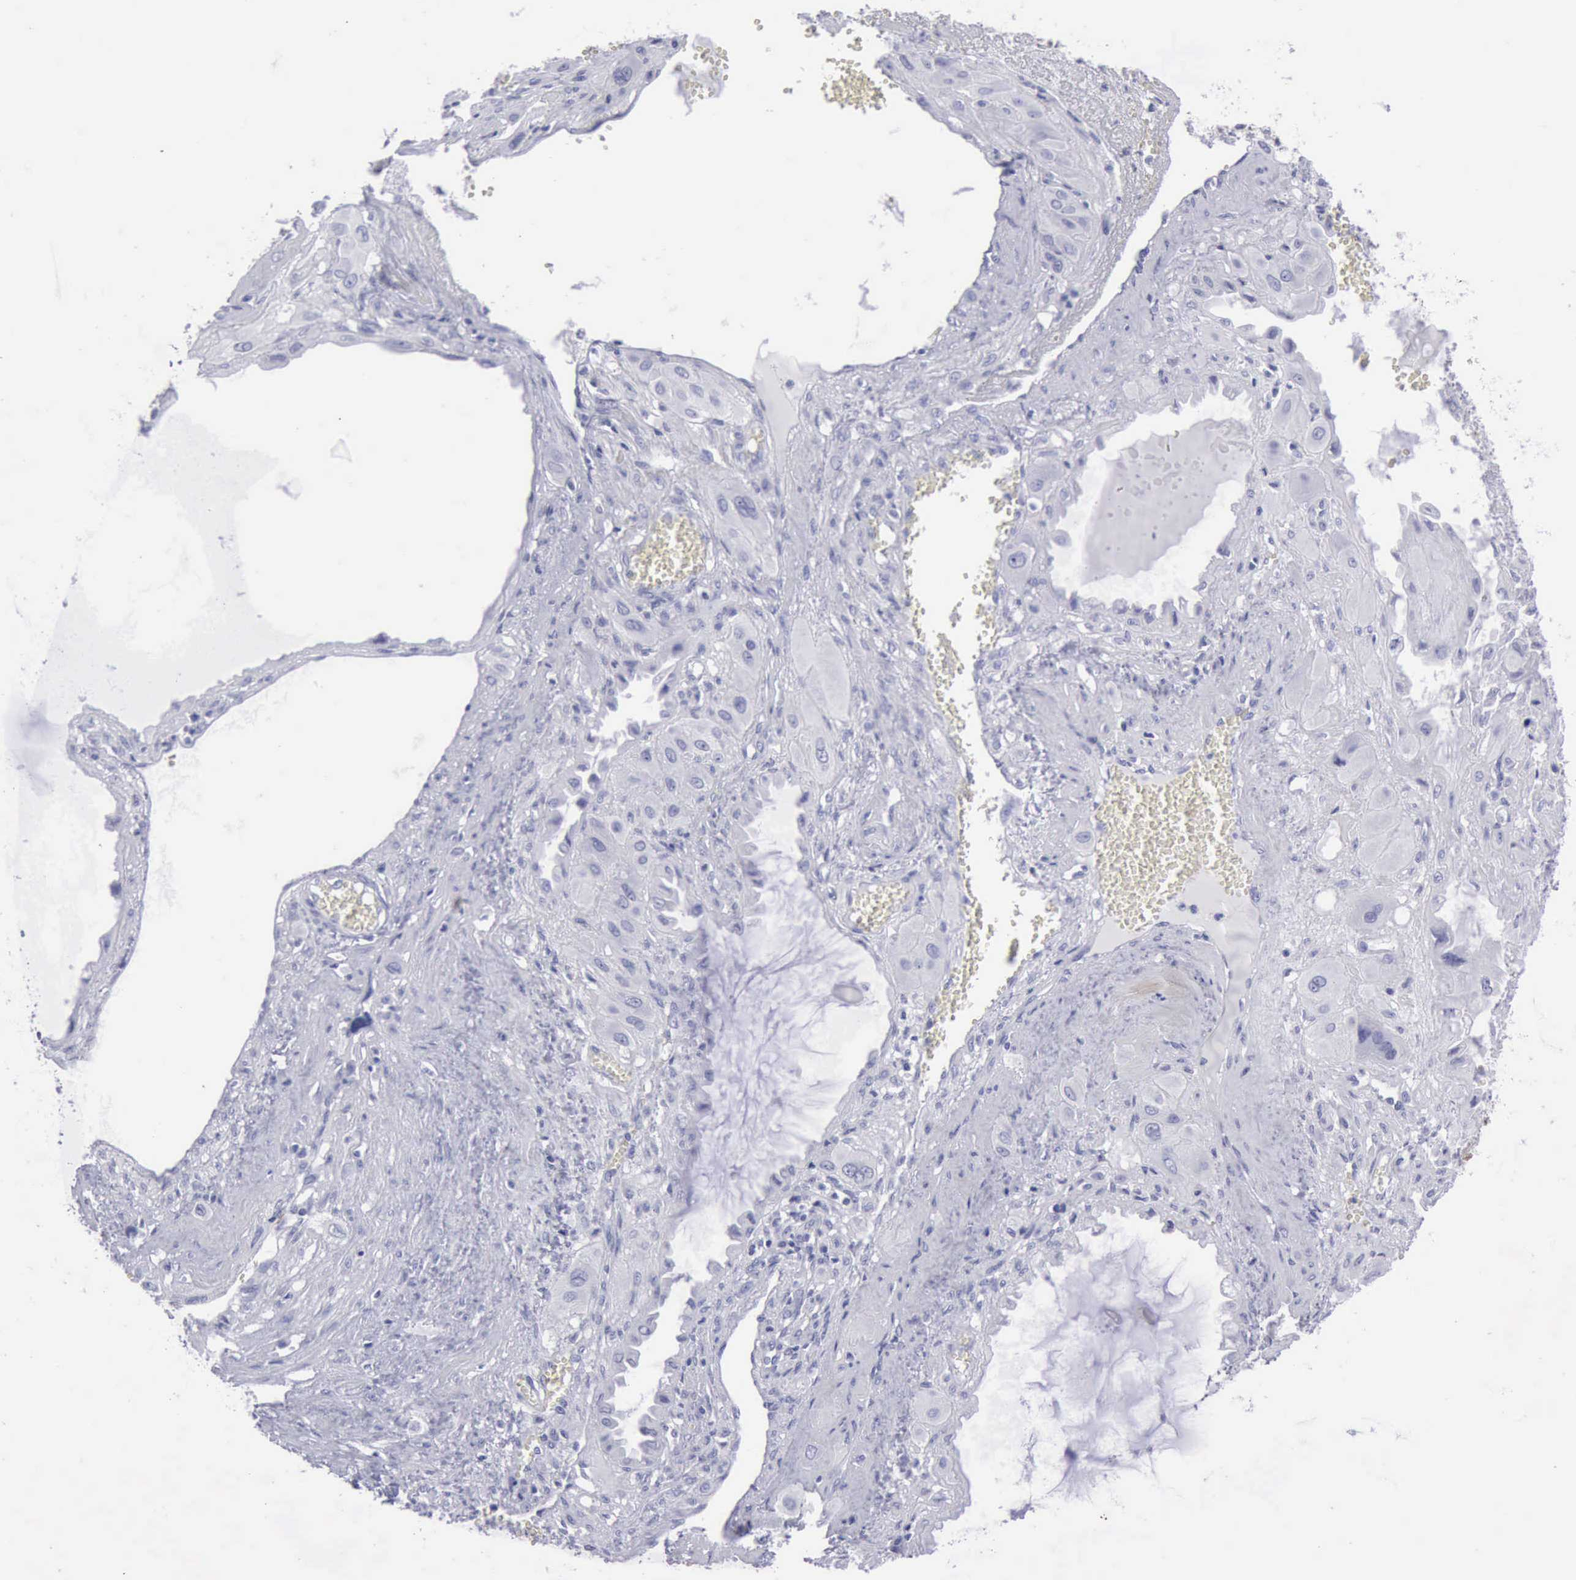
{"staining": {"intensity": "negative", "quantity": "none", "location": "none"}, "tissue": "cervical cancer", "cell_type": "Tumor cells", "image_type": "cancer", "snomed": [{"axis": "morphology", "description": "Squamous cell carcinoma, NOS"}, {"axis": "topography", "description": "Cervix"}], "caption": "Immunohistochemical staining of human squamous cell carcinoma (cervical) displays no significant expression in tumor cells.", "gene": "KRT13", "patient": {"sex": "female", "age": 34}}